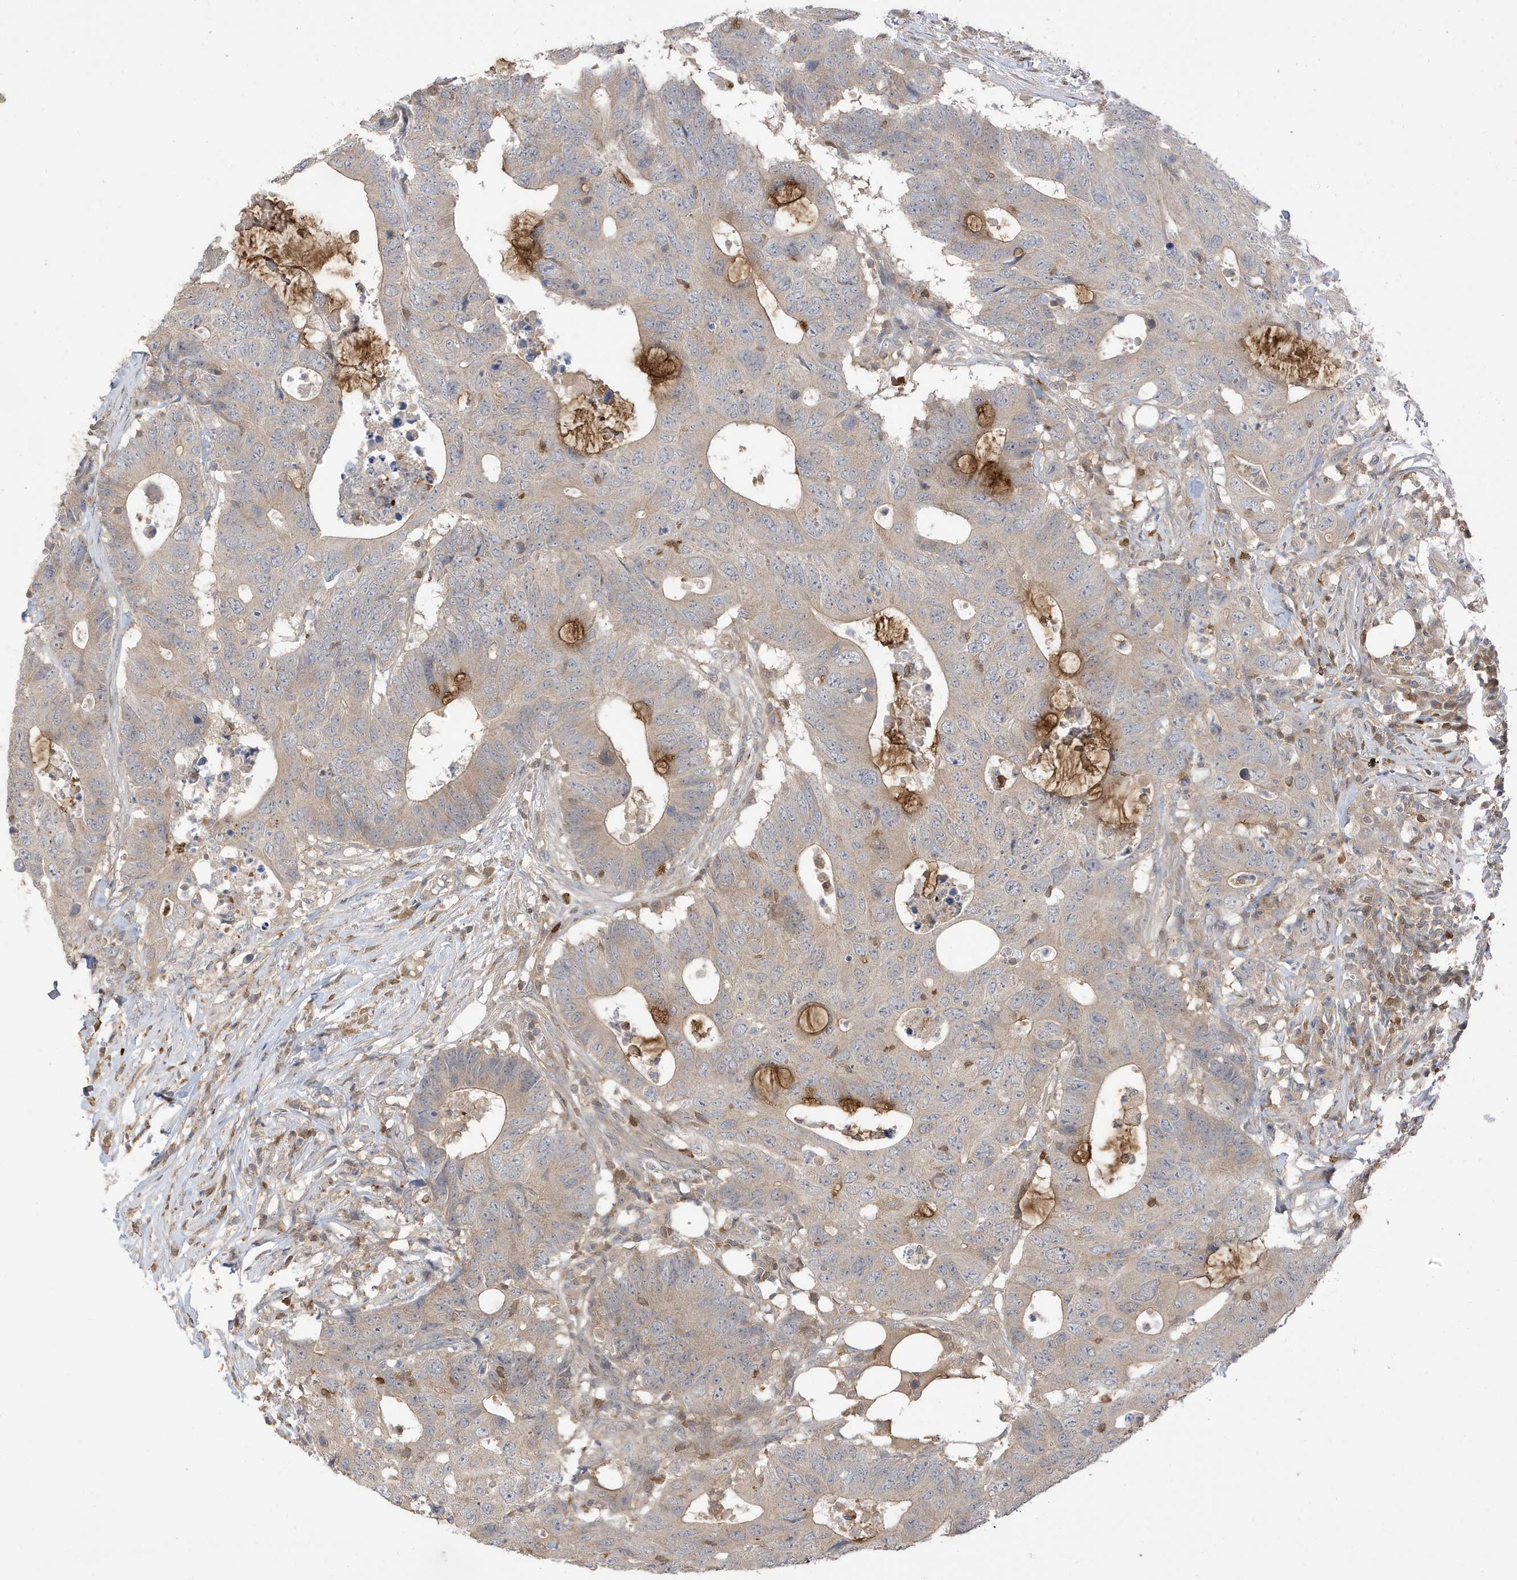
{"staining": {"intensity": "moderate", "quantity": "<25%", "location": "cytoplasmic/membranous"}, "tissue": "colorectal cancer", "cell_type": "Tumor cells", "image_type": "cancer", "snomed": [{"axis": "morphology", "description": "Adenocarcinoma, NOS"}, {"axis": "topography", "description": "Colon"}], "caption": "About <25% of tumor cells in colorectal cancer (adenocarcinoma) exhibit moderate cytoplasmic/membranous protein expression as visualized by brown immunohistochemical staining.", "gene": "TAB3", "patient": {"sex": "male", "age": 71}}